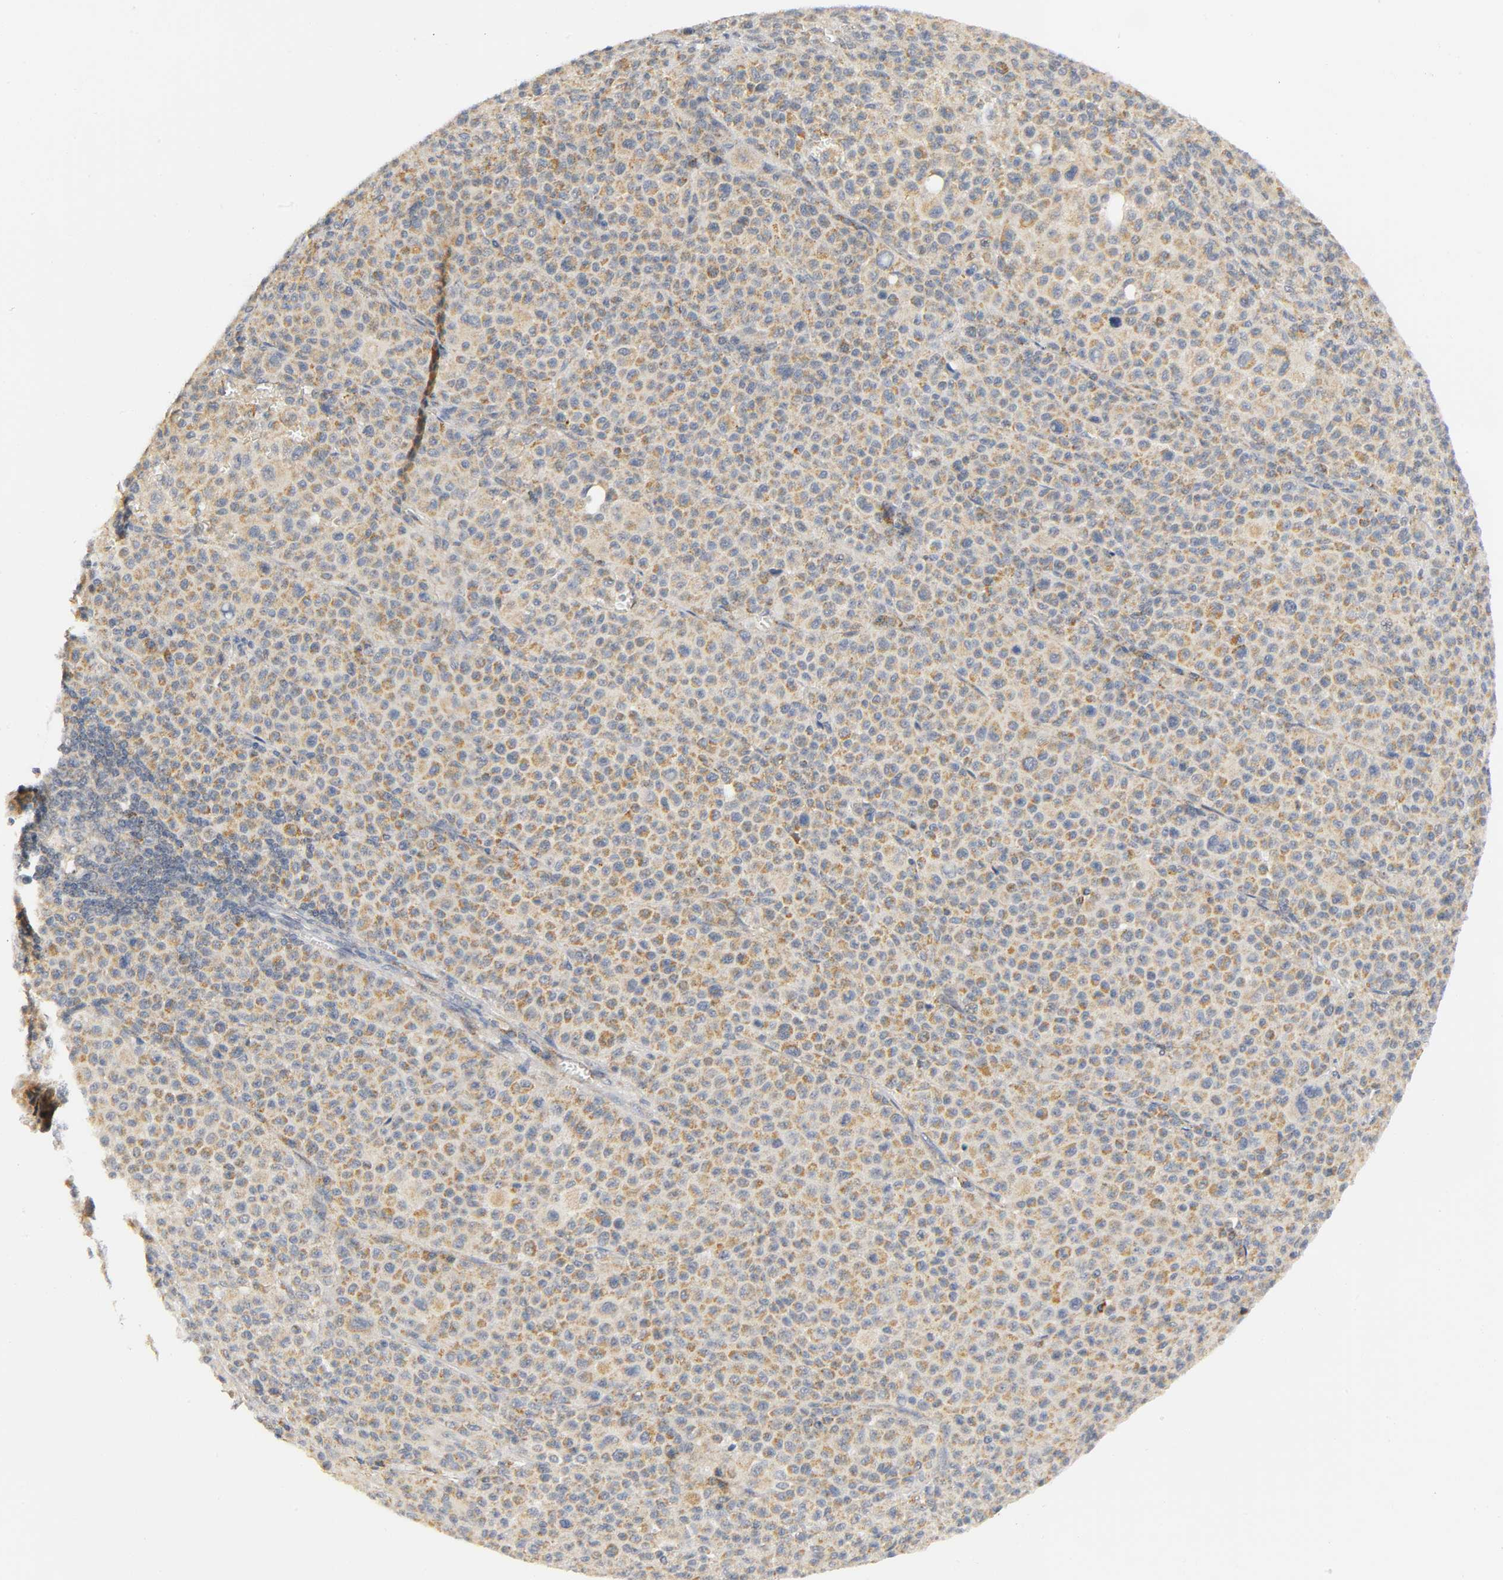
{"staining": {"intensity": "moderate", "quantity": ">75%", "location": "cytoplasmic/membranous"}, "tissue": "melanoma", "cell_type": "Tumor cells", "image_type": "cancer", "snomed": [{"axis": "morphology", "description": "Malignant melanoma, Metastatic site"}, {"axis": "topography", "description": "Skin"}], "caption": "A brown stain labels moderate cytoplasmic/membranous staining of a protein in human malignant melanoma (metastatic site) tumor cells.", "gene": "NRP1", "patient": {"sex": "female", "age": 74}}